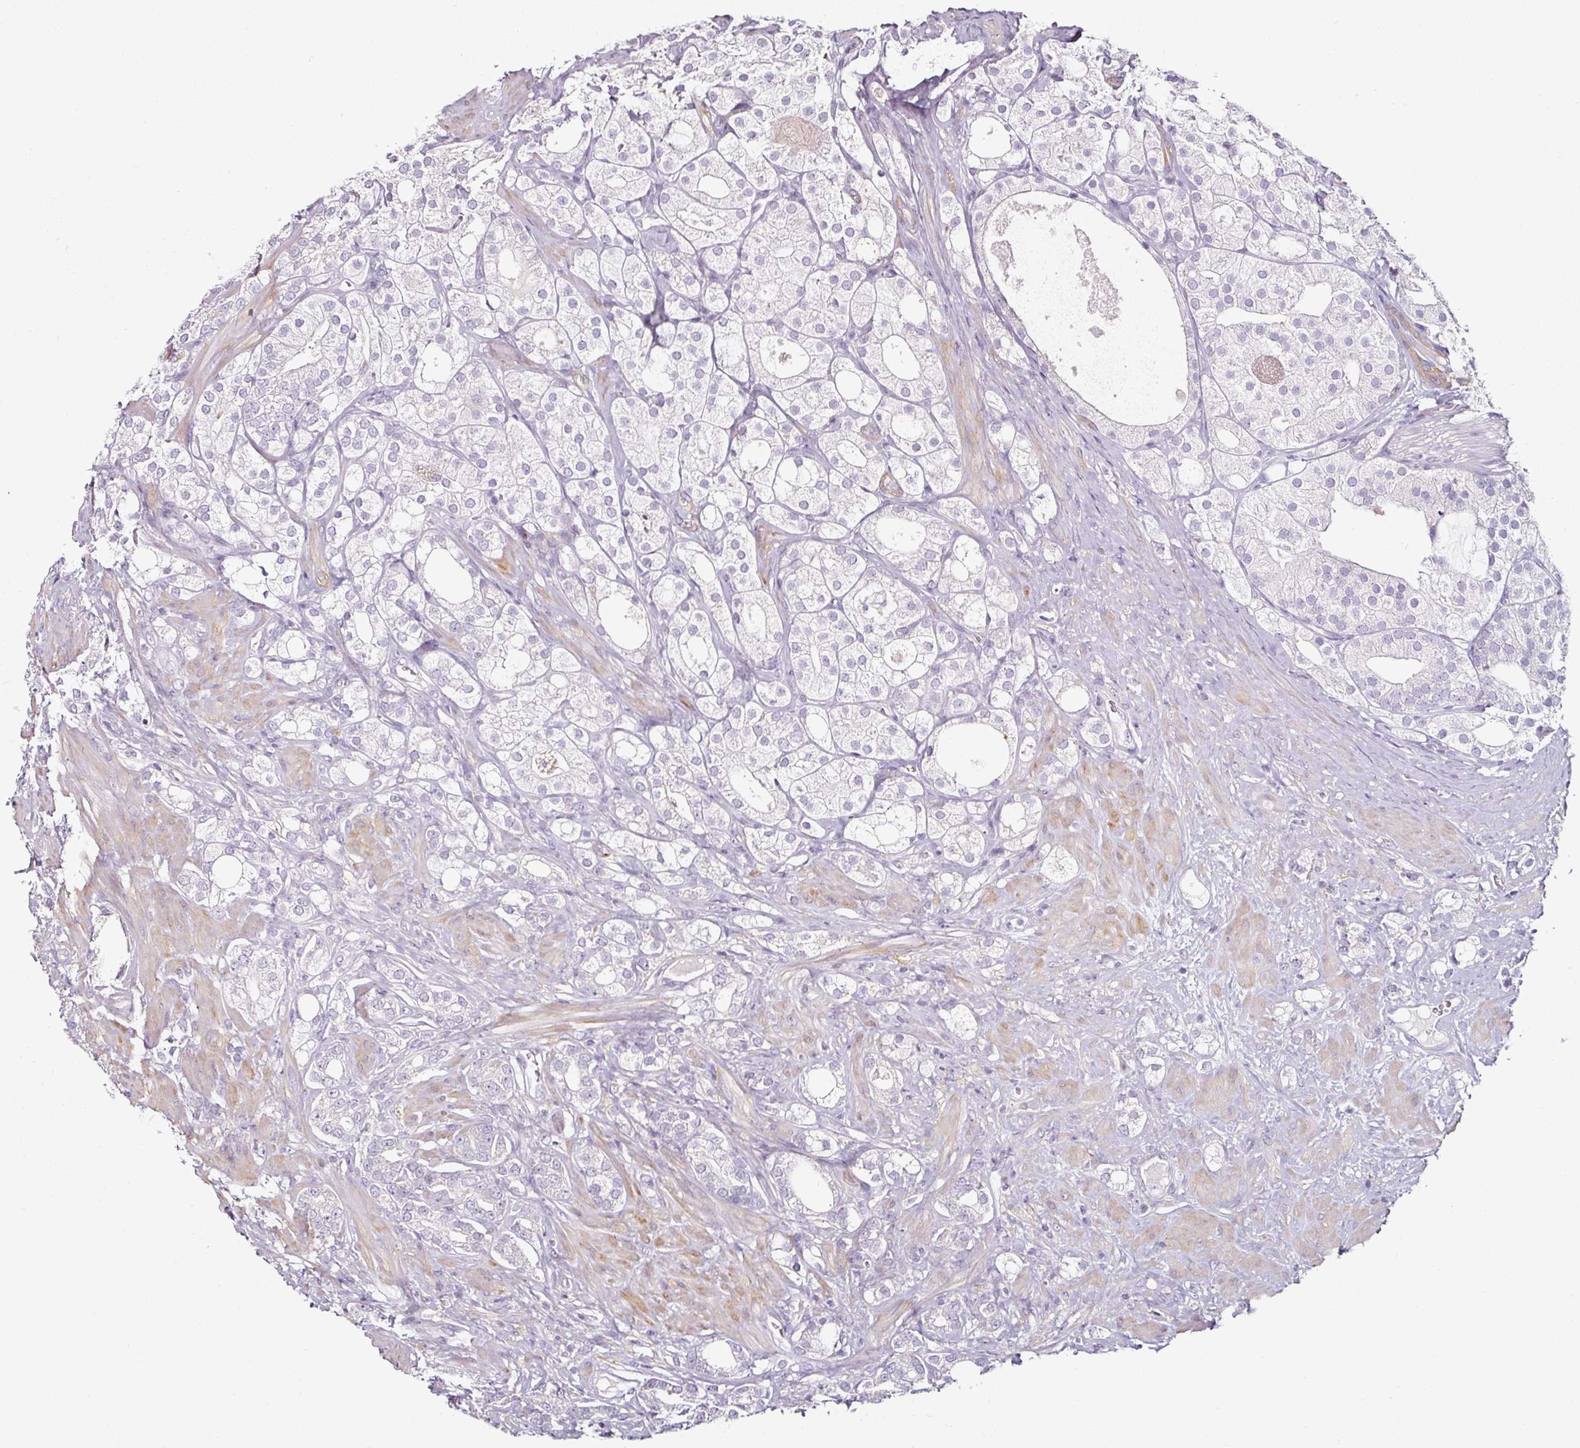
{"staining": {"intensity": "negative", "quantity": "none", "location": "none"}, "tissue": "prostate cancer", "cell_type": "Tumor cells", "image_type": "cancer", "snomed": [{"axis": "morphology", "description": "Adenocarcinoma, High grade"}, {"axis": "topography", "description": "Prostate"}], "caption": "Tumor cells are negative for brown protein staining in prostate adenocarcinoma (high-grade).", "gene": "CAP2", "patient": {"sex": "male", "age": 50}}